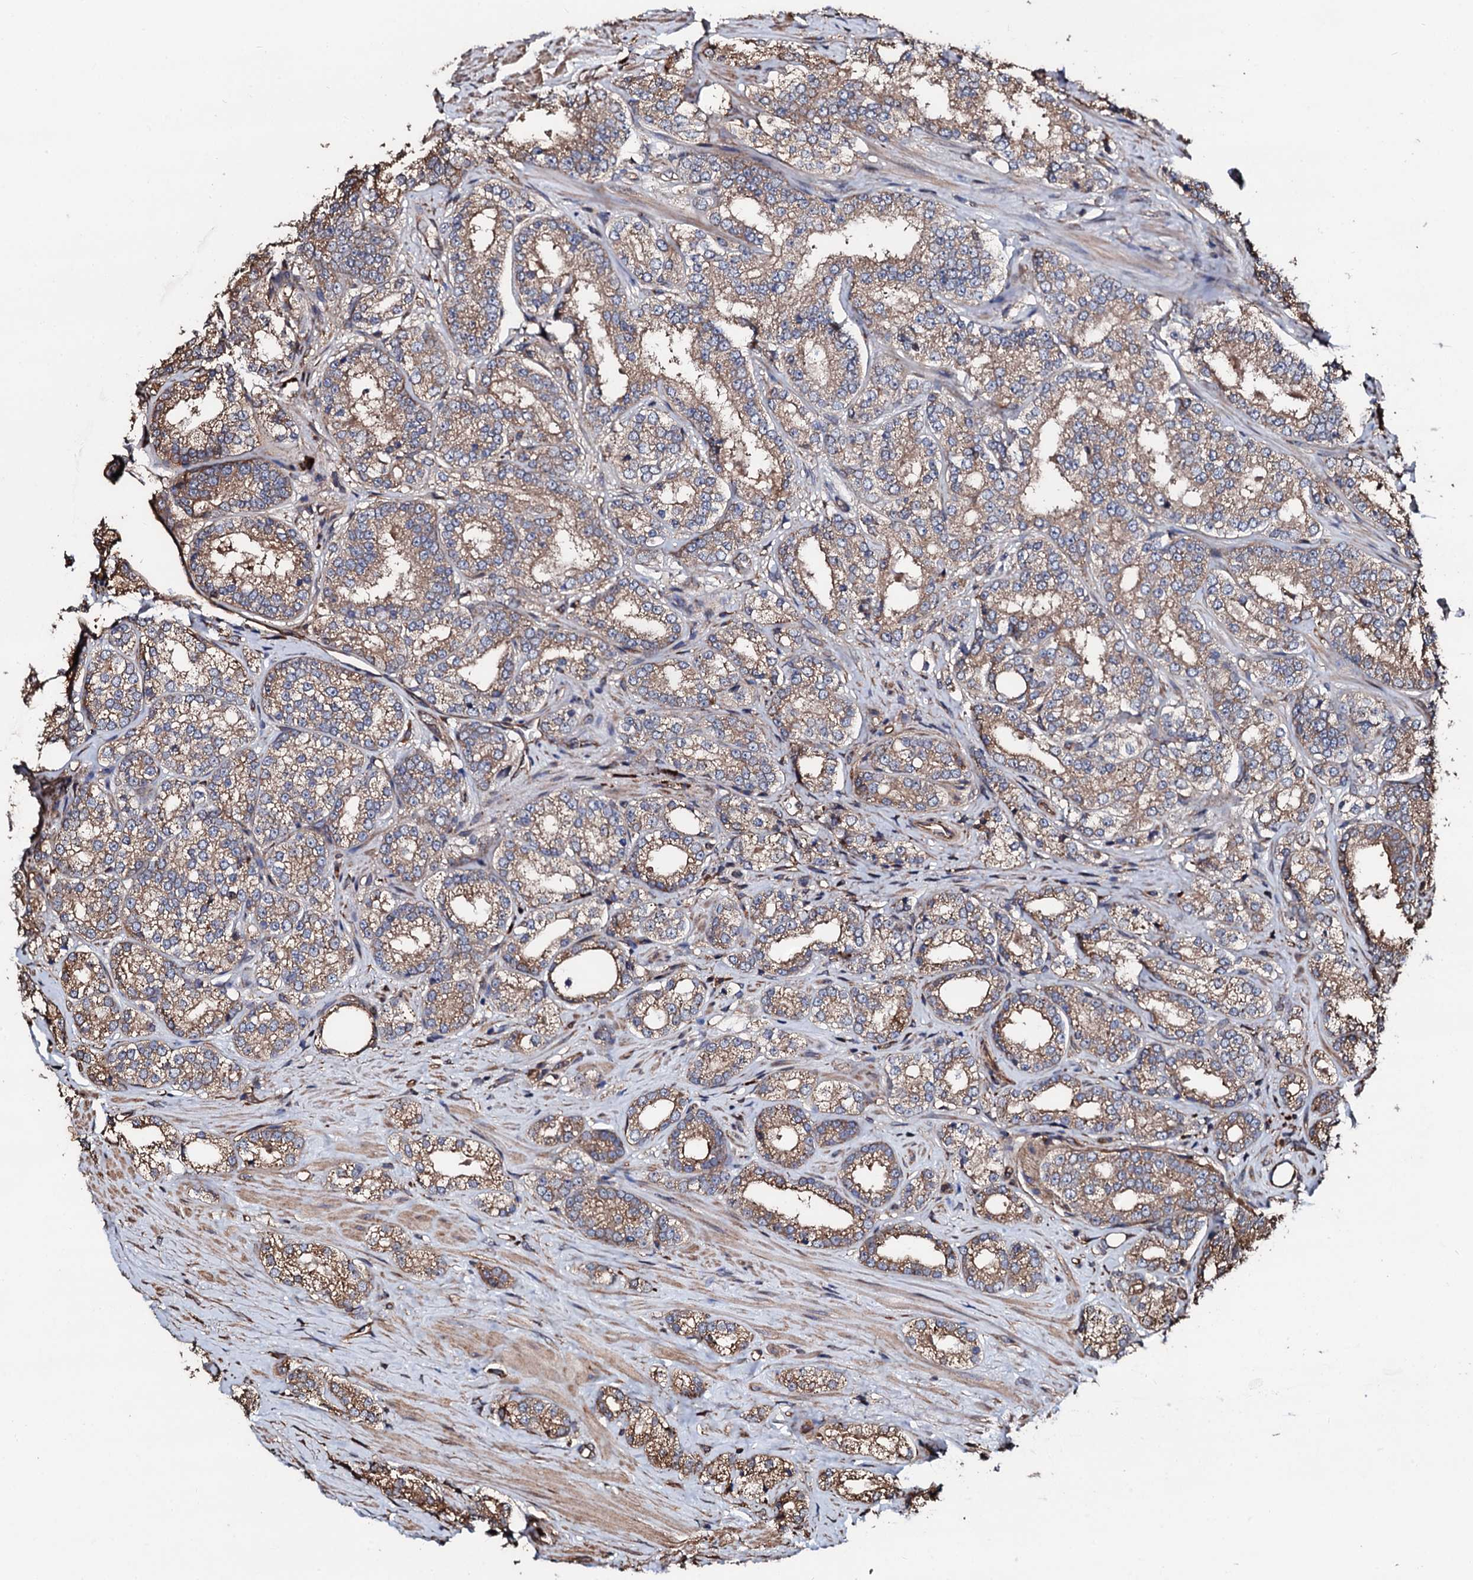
{"staining": {"intensity": "moderate", "quantity": ">75%", "location": "cytoplasmic/membranous"}, "tissue": "prostate cancer", "cell_type": "Tumor cells", "image_type": "cancer", "snomed": [{"axis": "morphology", "description": "Normal tissue, NOS"}, {"axis": "morphology", "description": "Adenocarcinoma, High grade"}, {"axis": "topography", "description": "Prostate"}], "caption": "Protein expression analysis of high-grade adenocarcinoma (prostate) exhibits moderate cytoplasmic/membranous staining in approximately >75% of tumor cells.", "gene": "CKAP5", "patient": {"sex": "male", "age": 83}}